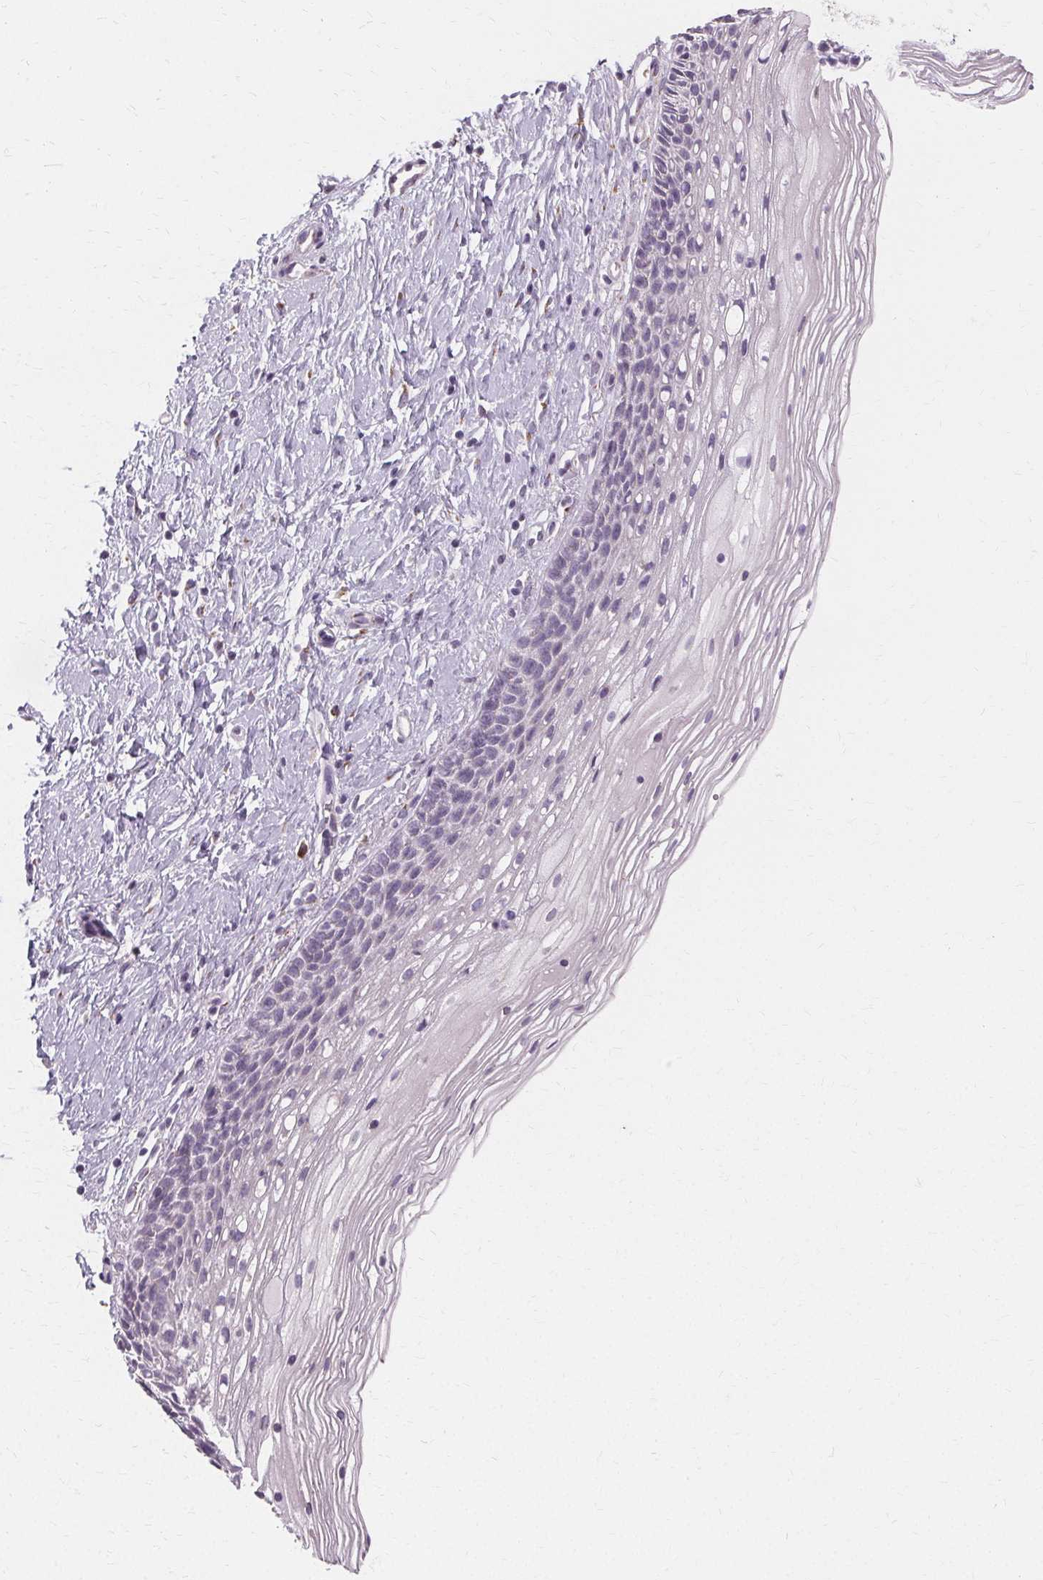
{"staining": {"intensity": "negative", "quantity": "none", "location": "none"}, "tissue": "cervix", "cell_type": "Glandular cells", "image_type": "normal", "snomed": [{"axis": "morphology", "description": "Normal tissue, NOS"}, {"axis": "topography", "description": "Cervix"}], "caption": "IHC of normal human cervix displays no expression in glandular cells. Brightfield microscopy of immunohistochemistry (IHC) stained with DAB (3,3'-diaminobenzidine) (brown) and hematoxylin (blue), captured at high magnification.", "gene": "FCRL3", "patient": {"sex": "female", "age": 34}}